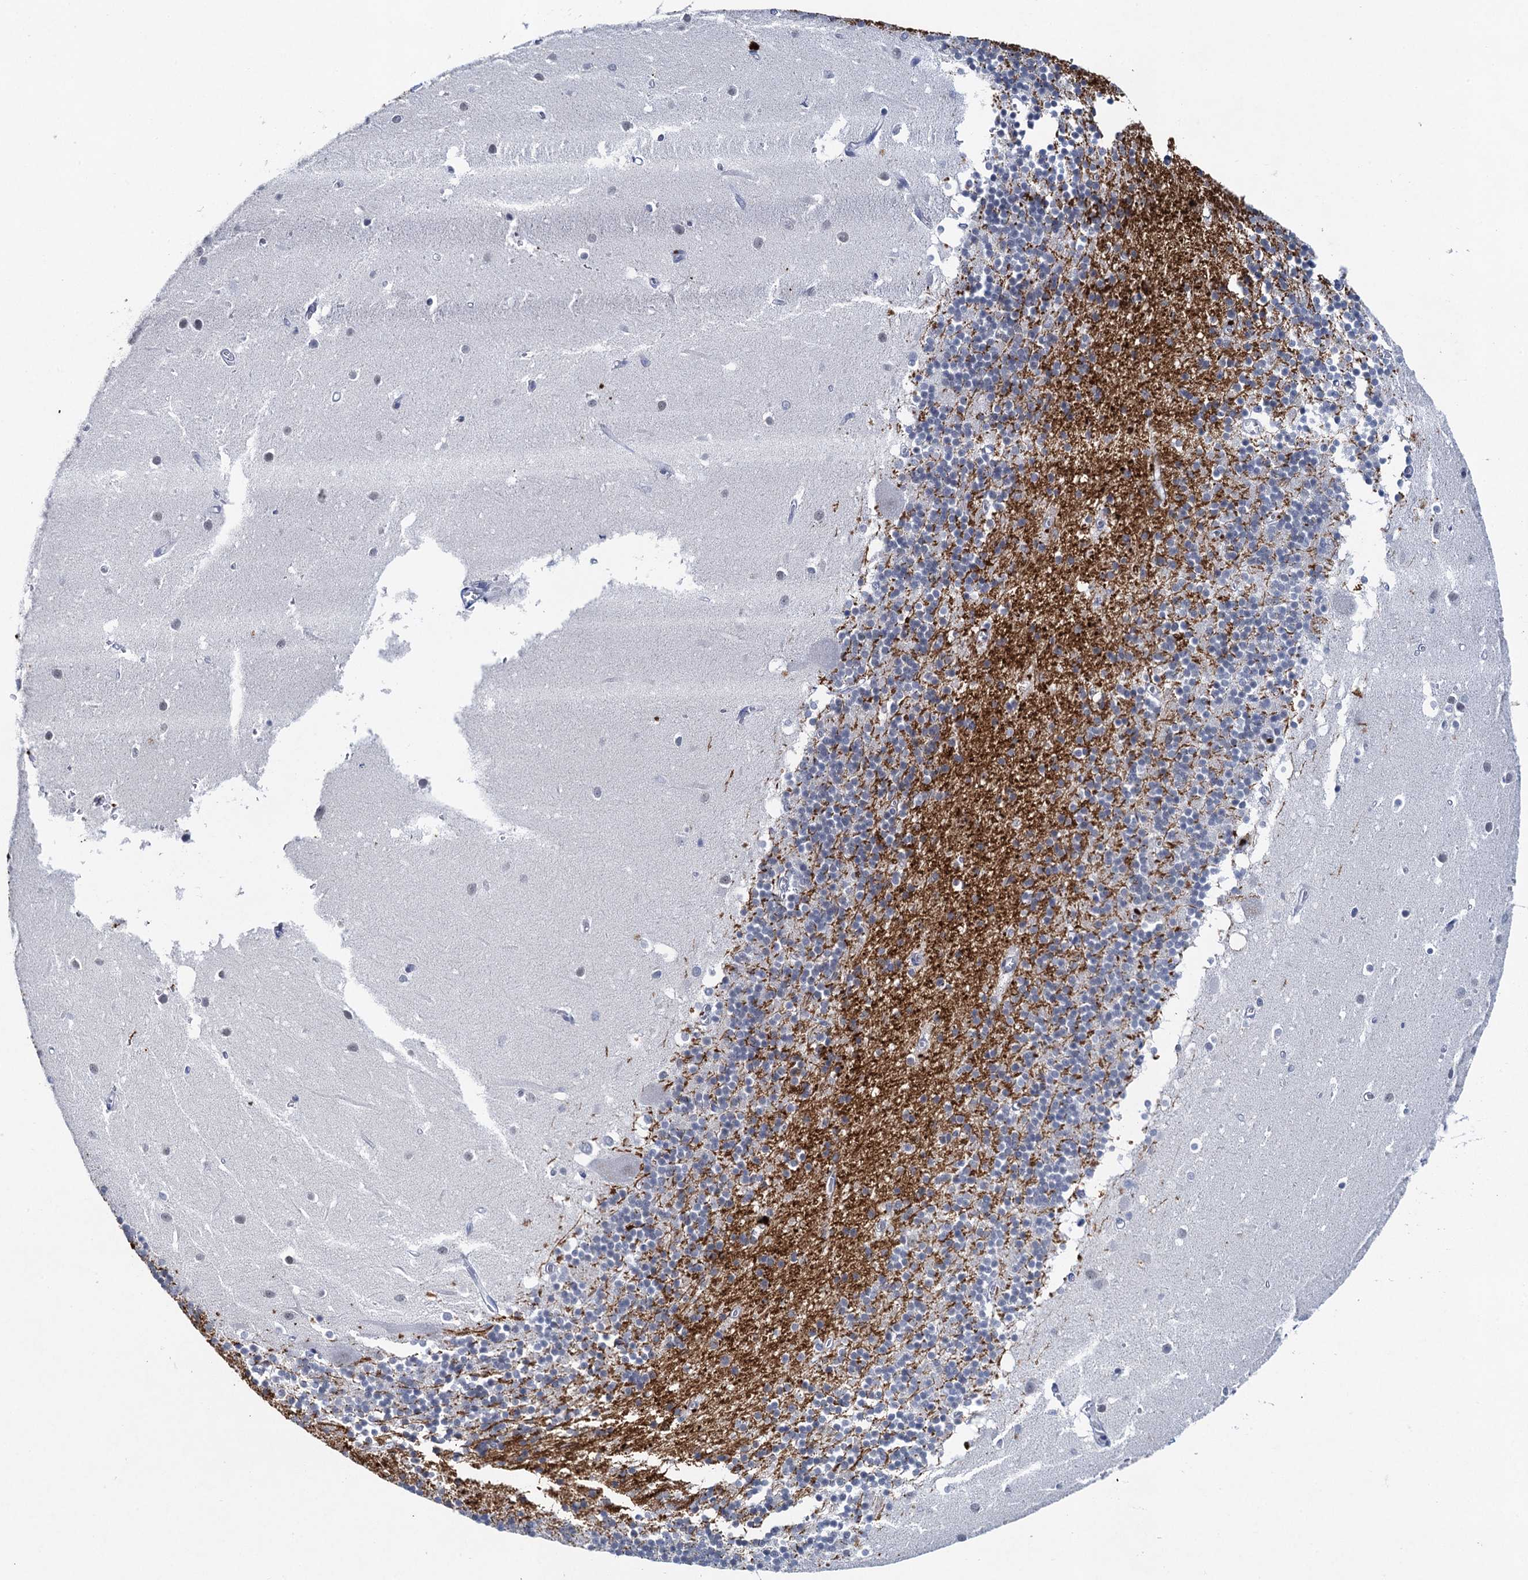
{"staining": {"intensity": "negative", "quantity": "none", "location": "none"}, "tissue": "cerebellum", "cell_type": "Cells in granular layer", "image_type": "normal", "snomed": [{"axis": "morphology", "description": "Normal tissue, NOS"}, {"axis": "topography", "description": "Cerebellum"}], "caption": "The photomicrograph shows no staining of cells in granular layer in normal cerebellum.", "gene": "ENSG00000230707", "patient": {"sex": "male", "age": 54}}